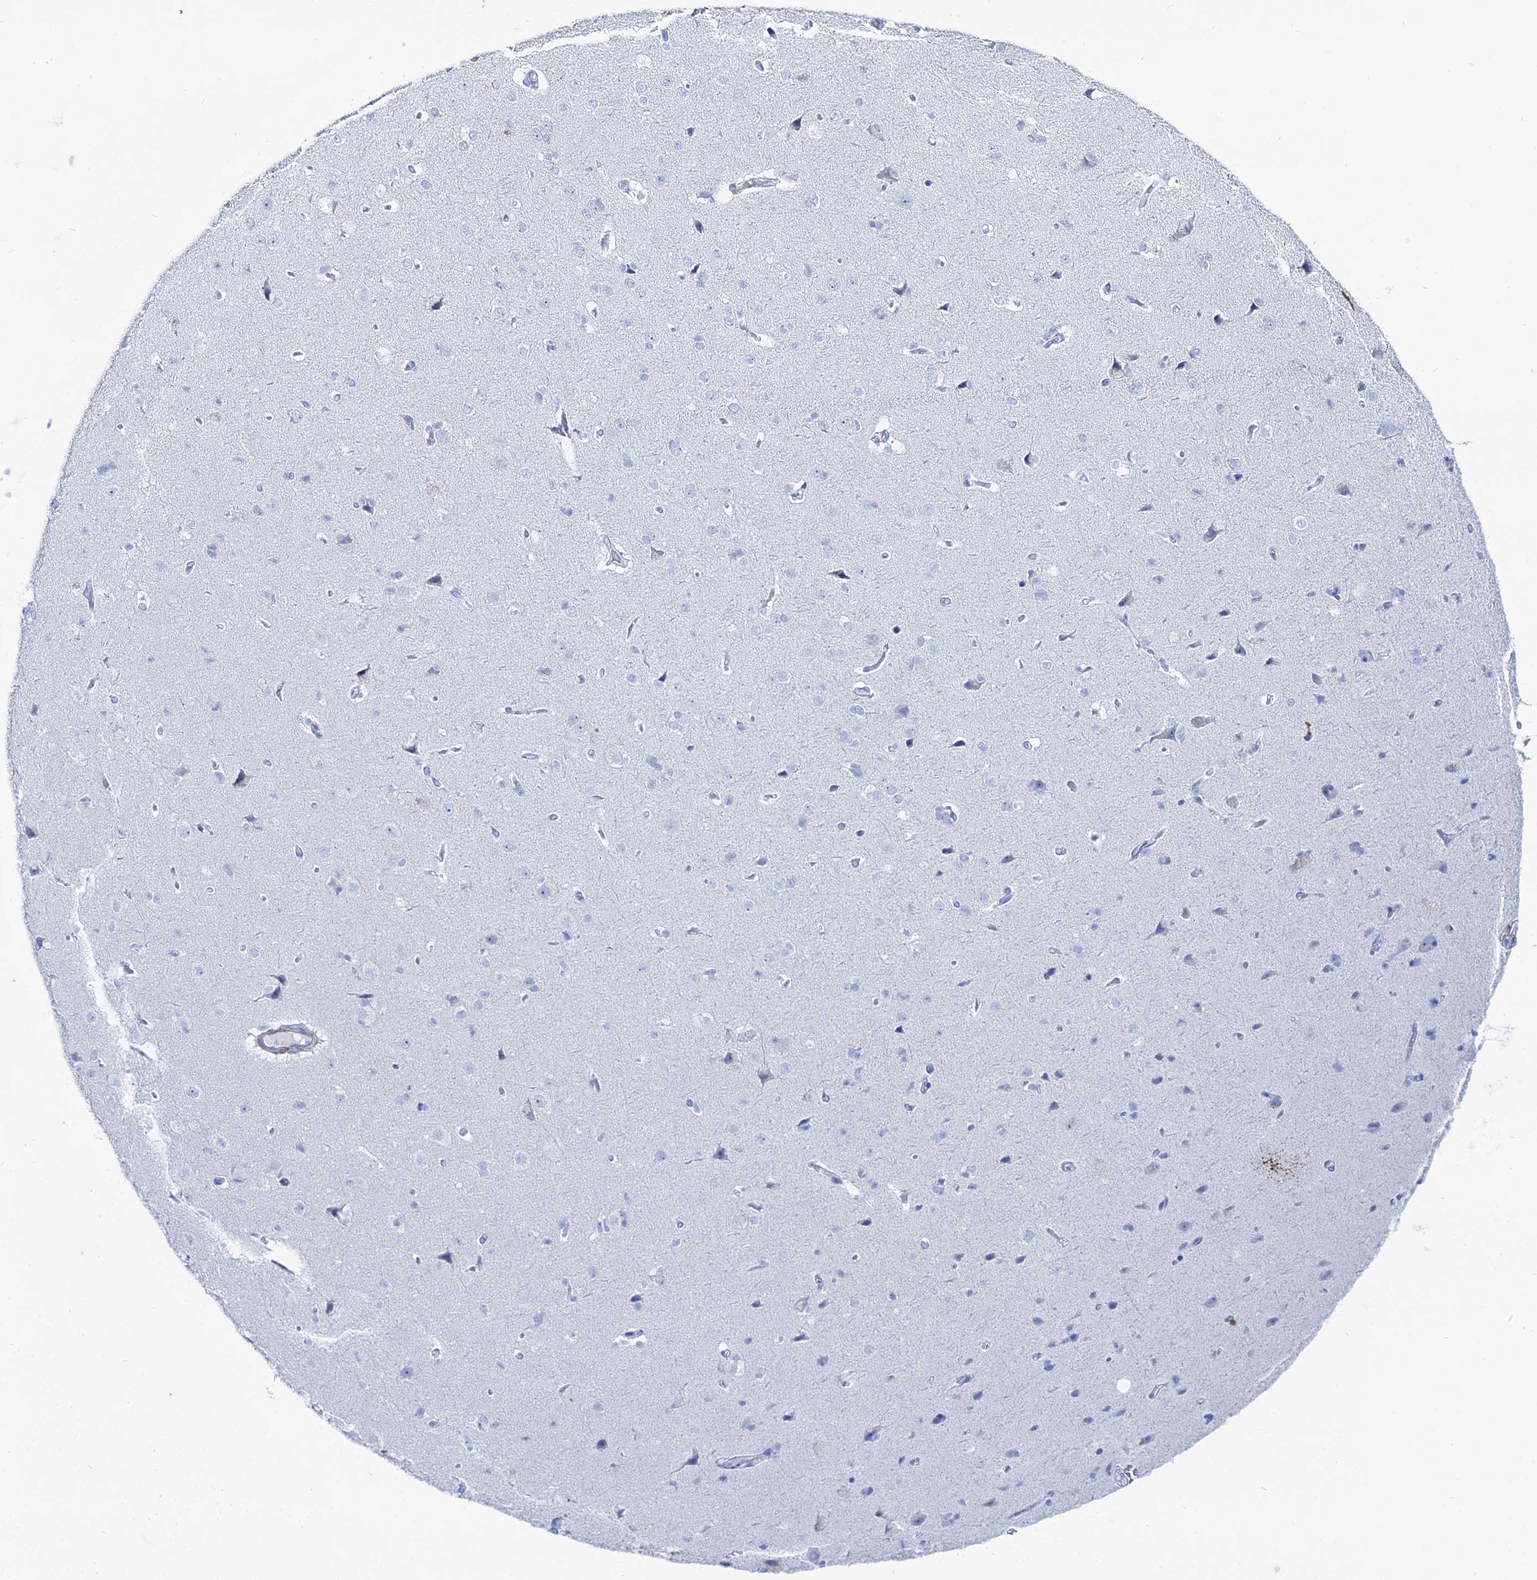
{"staining": {"intensity": "negative", "quantity": "none", "location": "none"}, "tissue": "cerebral cortex", "cell_type": "Endothelial cells", "image_type": "normal", "snomed": [{"axis": "morphology", "description": "Normal tissue, NOS"}, {"axis": "topography", "description": "Cerebral cortex"}], "caption": "High power microscopy histopathology image of an IHC image of normal cerebral cortex, revealing no significant staining in endothelial cells.", "gene": "DHX34", "patient": {"sex": "male", "age": 62}}